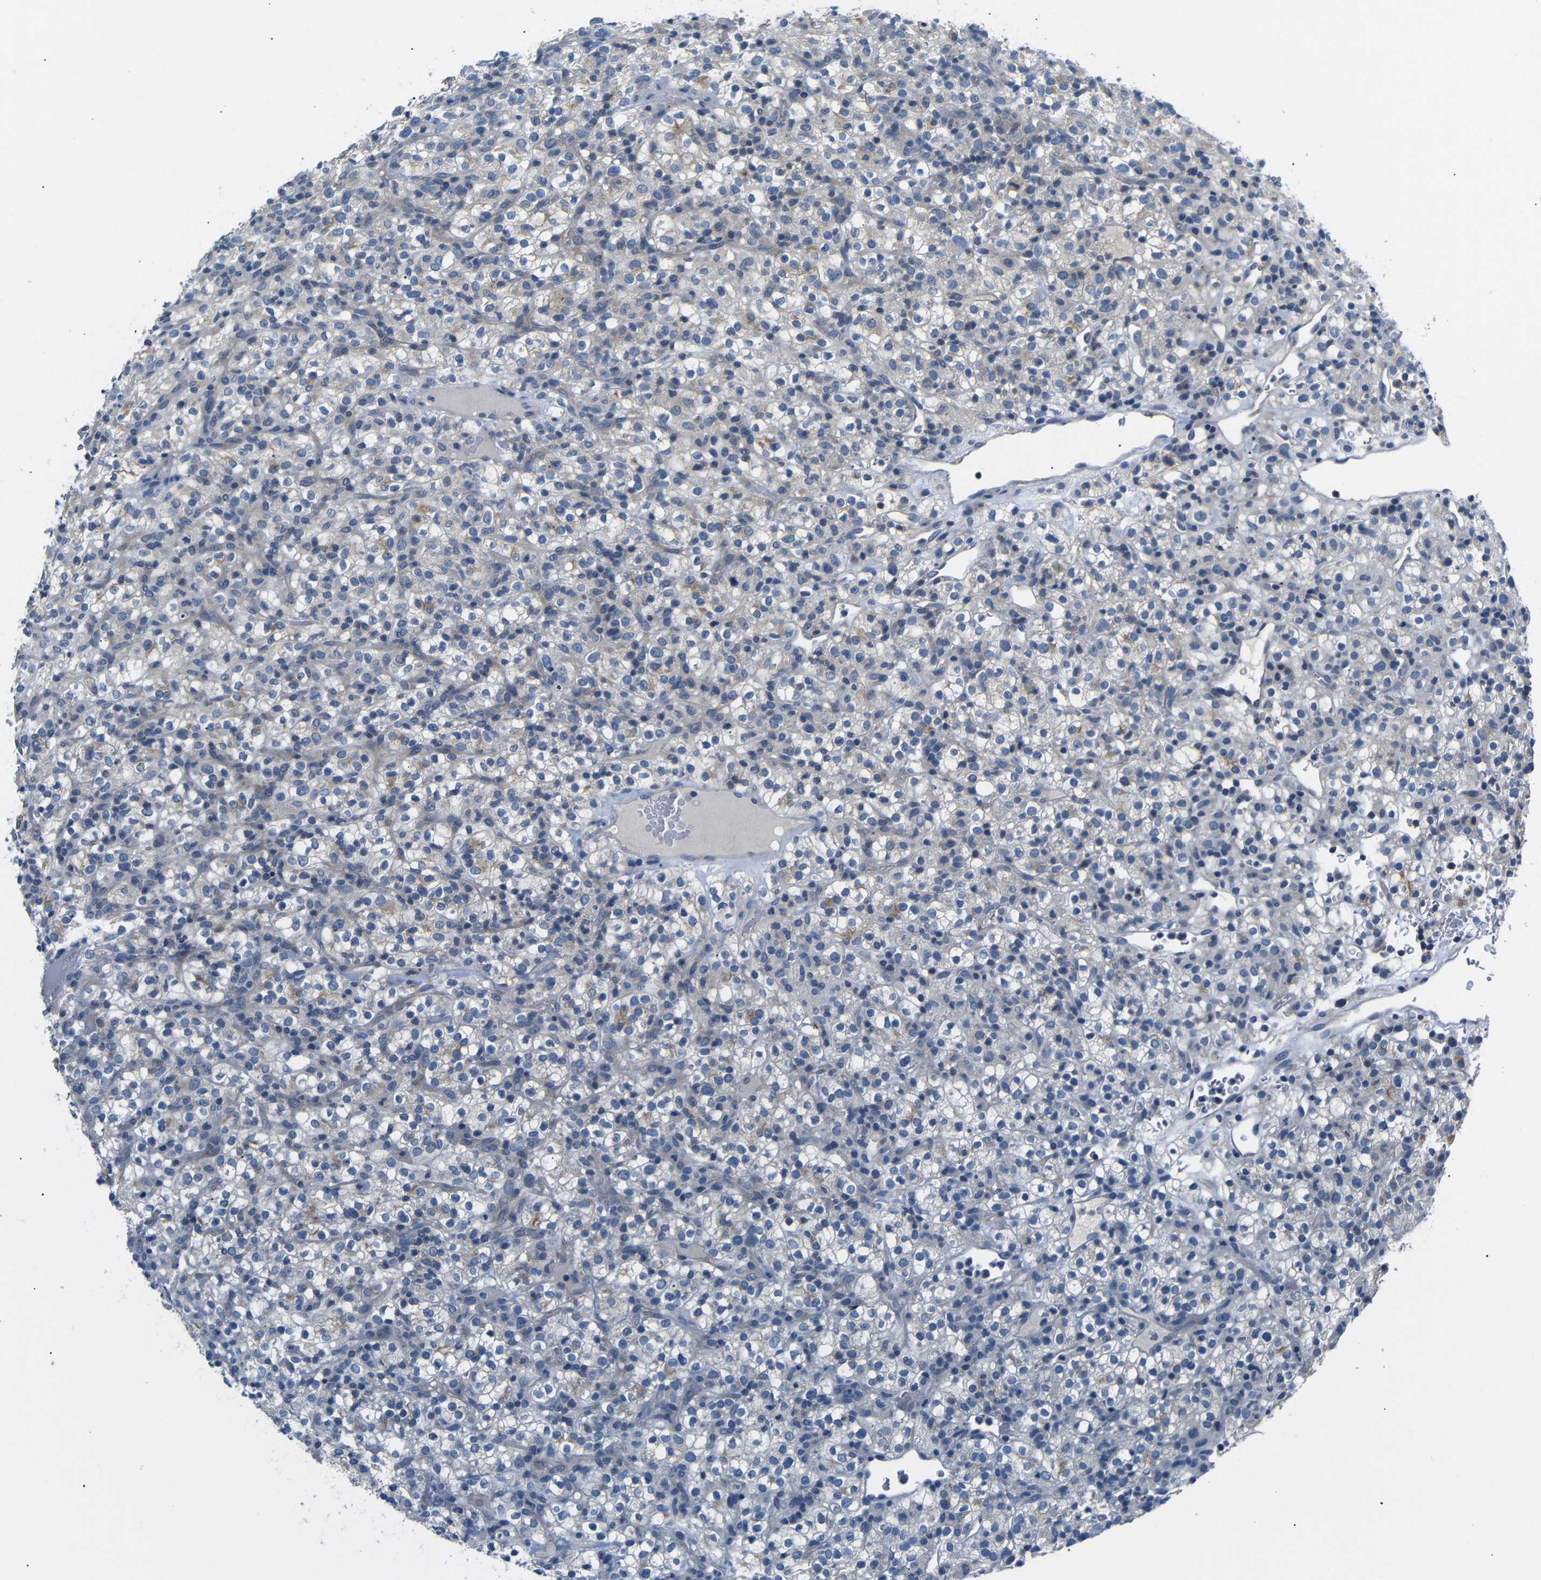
{"staining": {"intensity": "moderate", "quantity": "25%-75%", "location": "cytoplasmic/membranous"}, "tissue": "renal cancer", "cell_type": "Tumor cells", "image_type": "cancer", "snomed": [{"axis": "morphology", "description": "Normal tissue, NOS"}, {"axis": "morphology", "description": "Adenocarcinoma, NOS"}, {"axis": "topography", "description": "Kidney"}], "caption": "About 25%-75% of tumor cells in renal cancer display moderate cytoplasmic/membranous protein staining as visualized by brown immunohistochemical staining.", "gene": "DCP1A", "patient": {"sex": "female", "age": 72}}